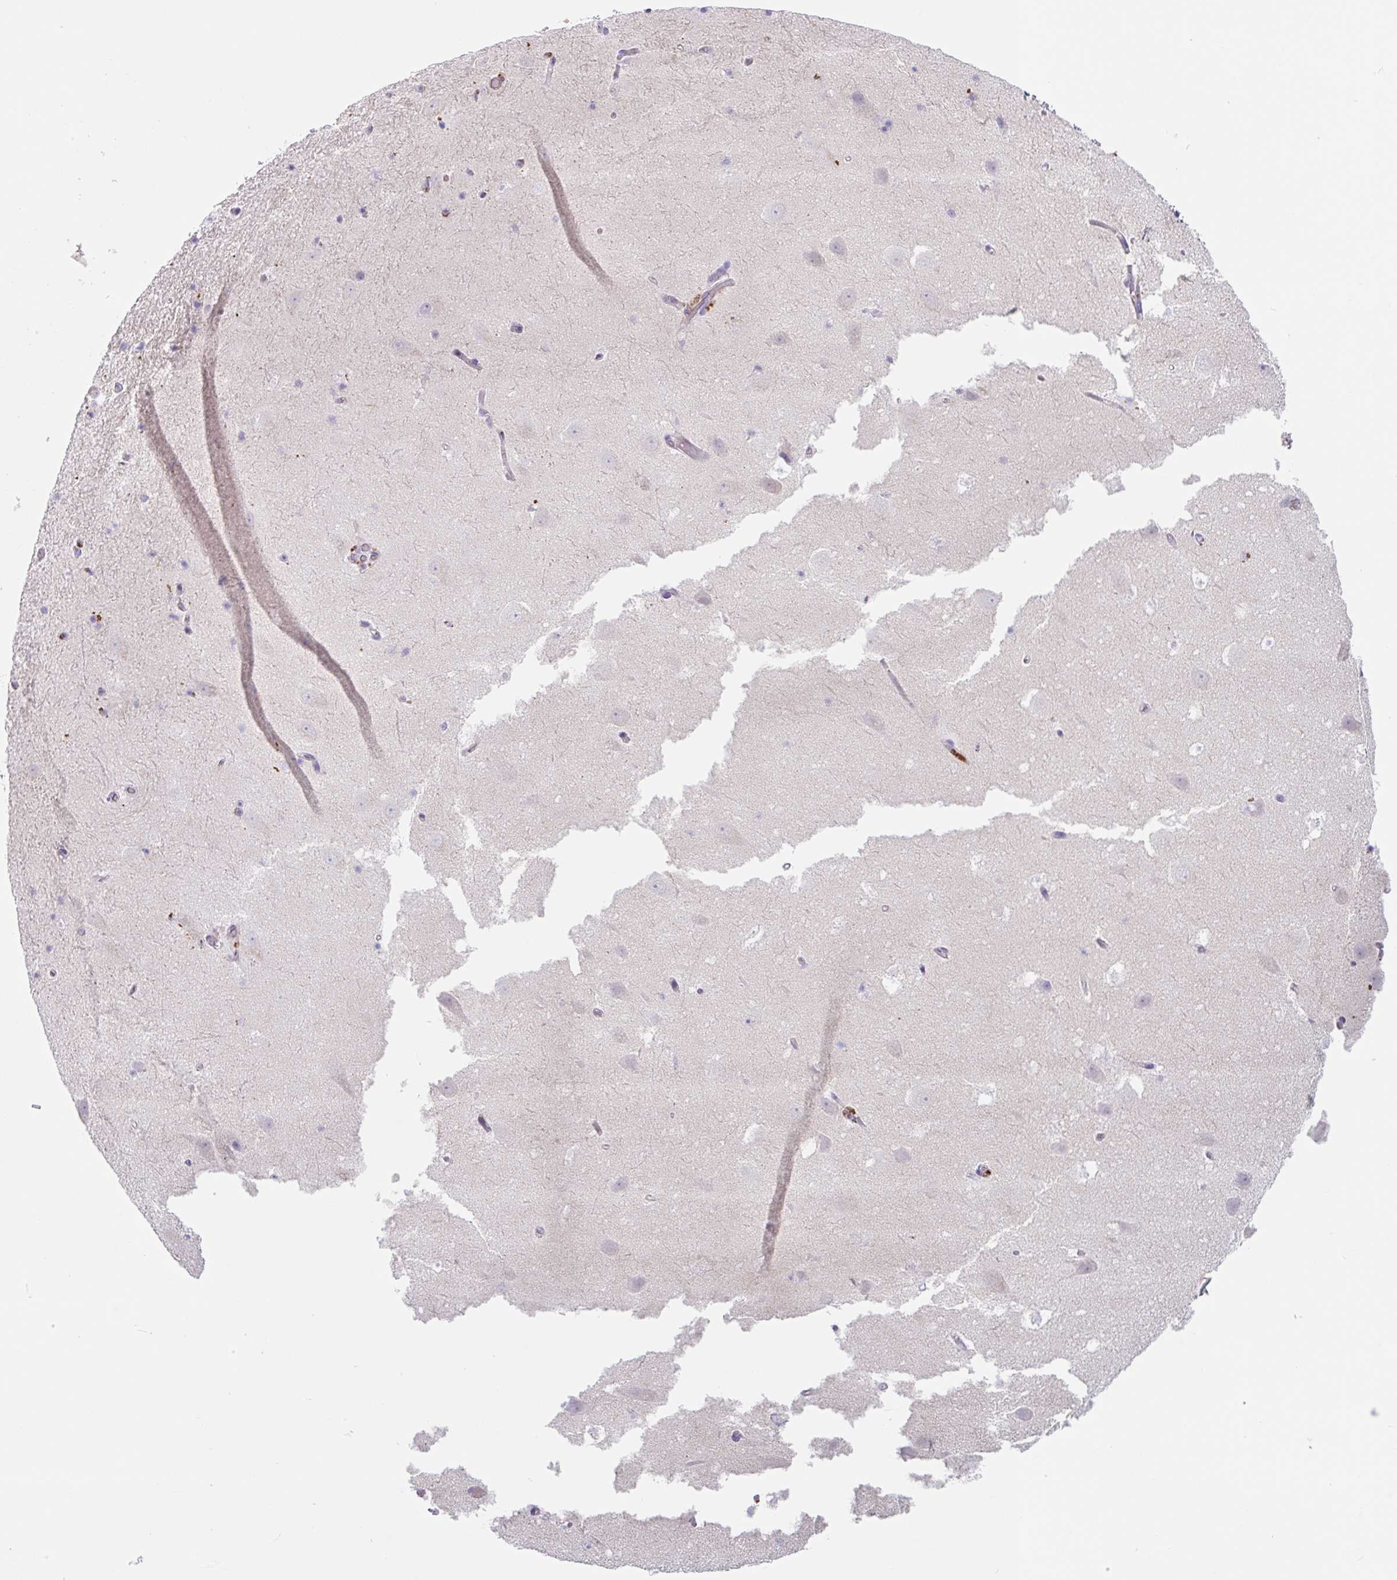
{"staining": {"intensity": "negative", "quantity": "none", "location": "none"}, "tissue": "hippocampus", "cell_type": "Glial cells", "image_type": "normal", "snomed": [{"axis": "morphology", "description": "Normal tissue, NOS"}, {"axis": "topography", "description": "Hippocampus"}], "caption": "An immunohistochemistry (IHC) micrograph of benign hippocampus is shown. There is no staining in glial cells of hippocampus. (Brightfield microscopy of DAB immunohistochemistry at high magnification).", "gene": "LENG9", "patient": {"sex": "female", "age": 42}}